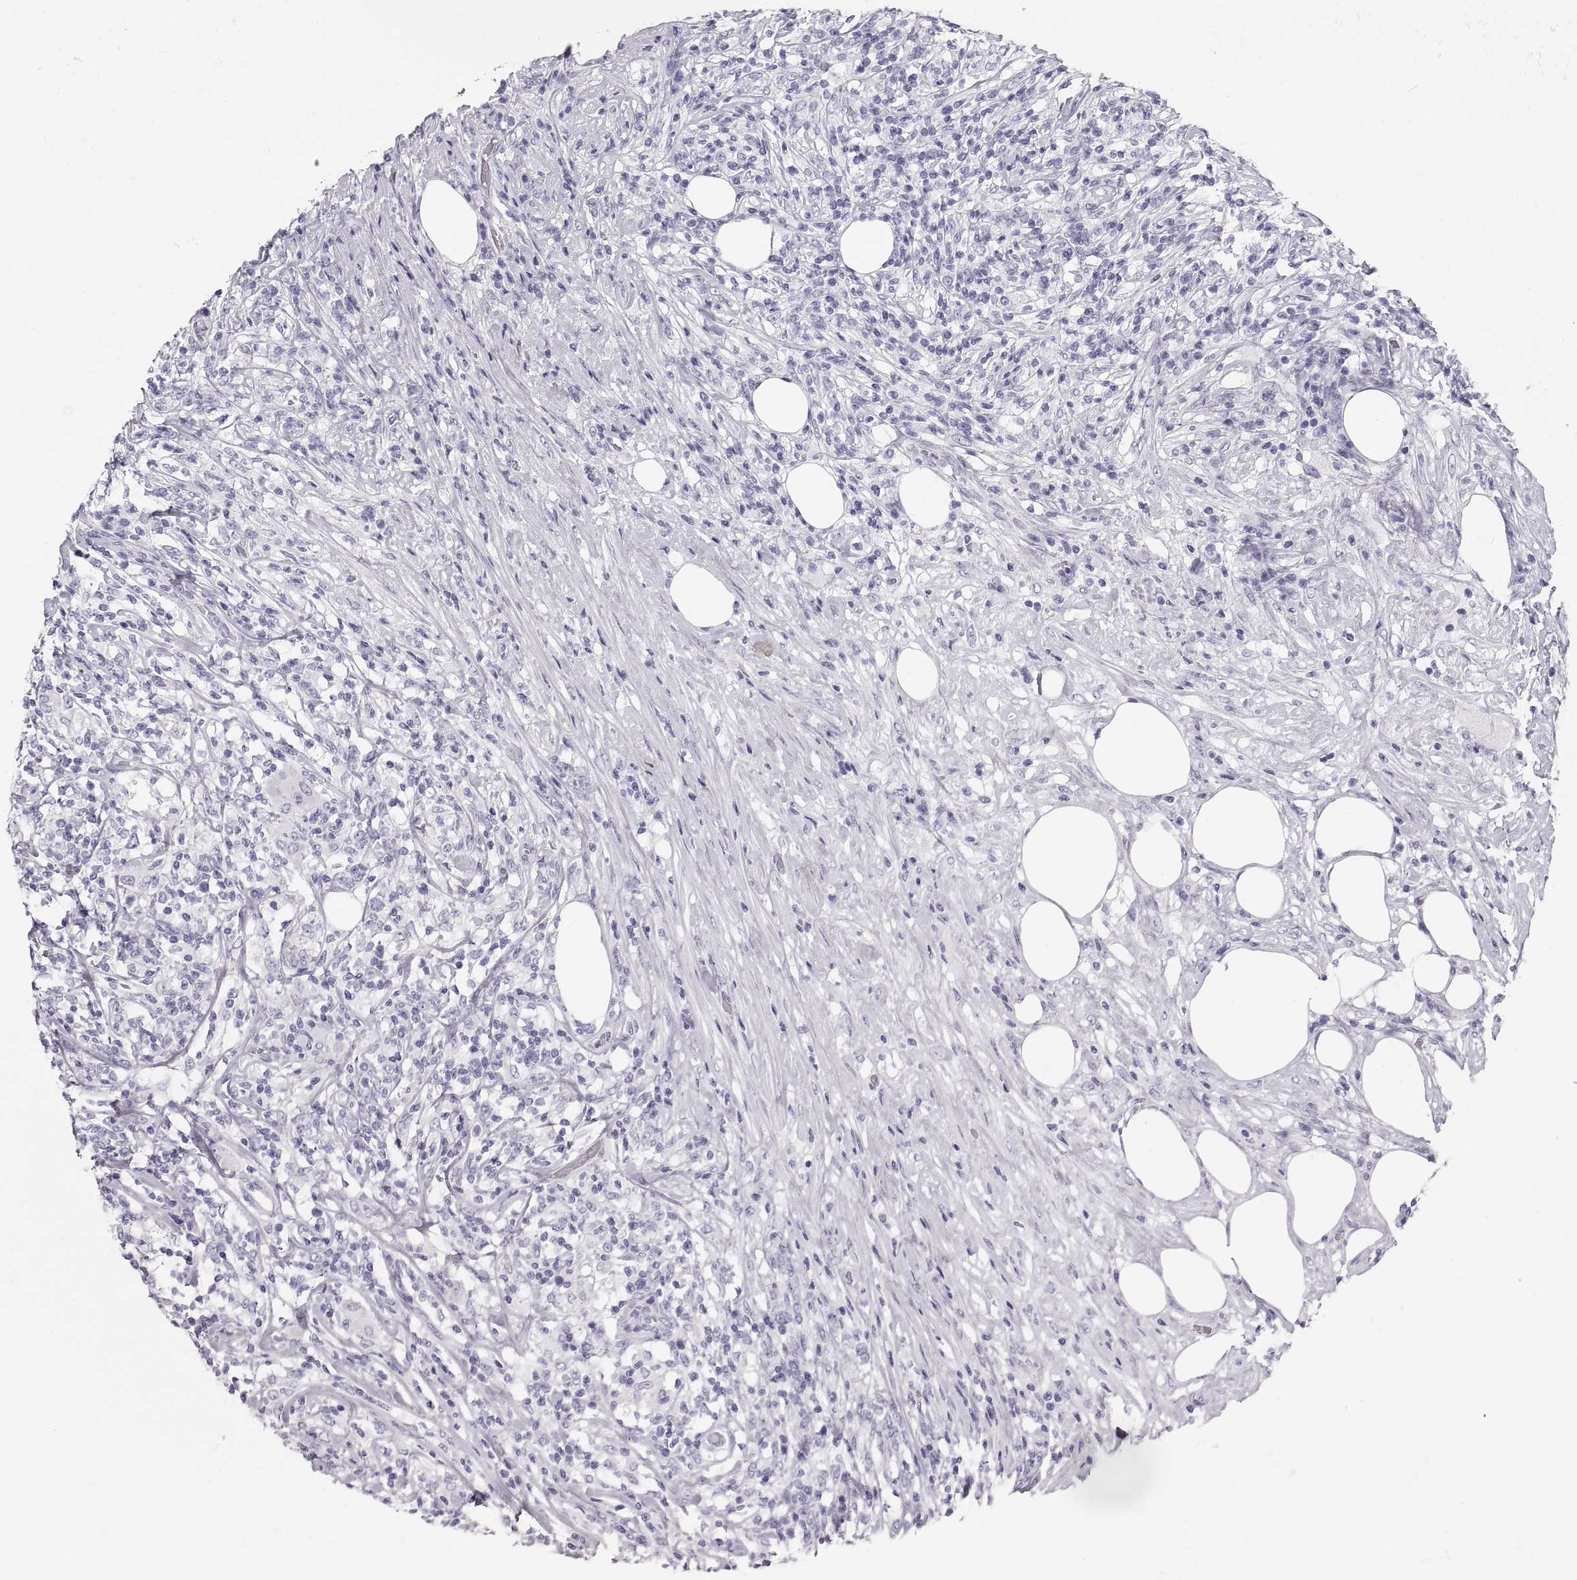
{"staining": {"intensity": "negative", "quantity": "none", "location": "none"}, "tissue": "lymphoma", "cell_type": "Tumor cells", "image_type": "cancer", "snomed": [{"axis": "morphology", "description": "Malignant lymphoma, non-Hodgkin's type, High grade"}, {"axis": "topography", "description": "Lymph node"}], "caption": "This is an IHC photomicrograph of human malignant lymphoma, non-Hodgkin's type (high-grade). There is no positivity in tumor cells.", "gene": "CRYAA", "patient": {"sex": "female", "age": 84}}